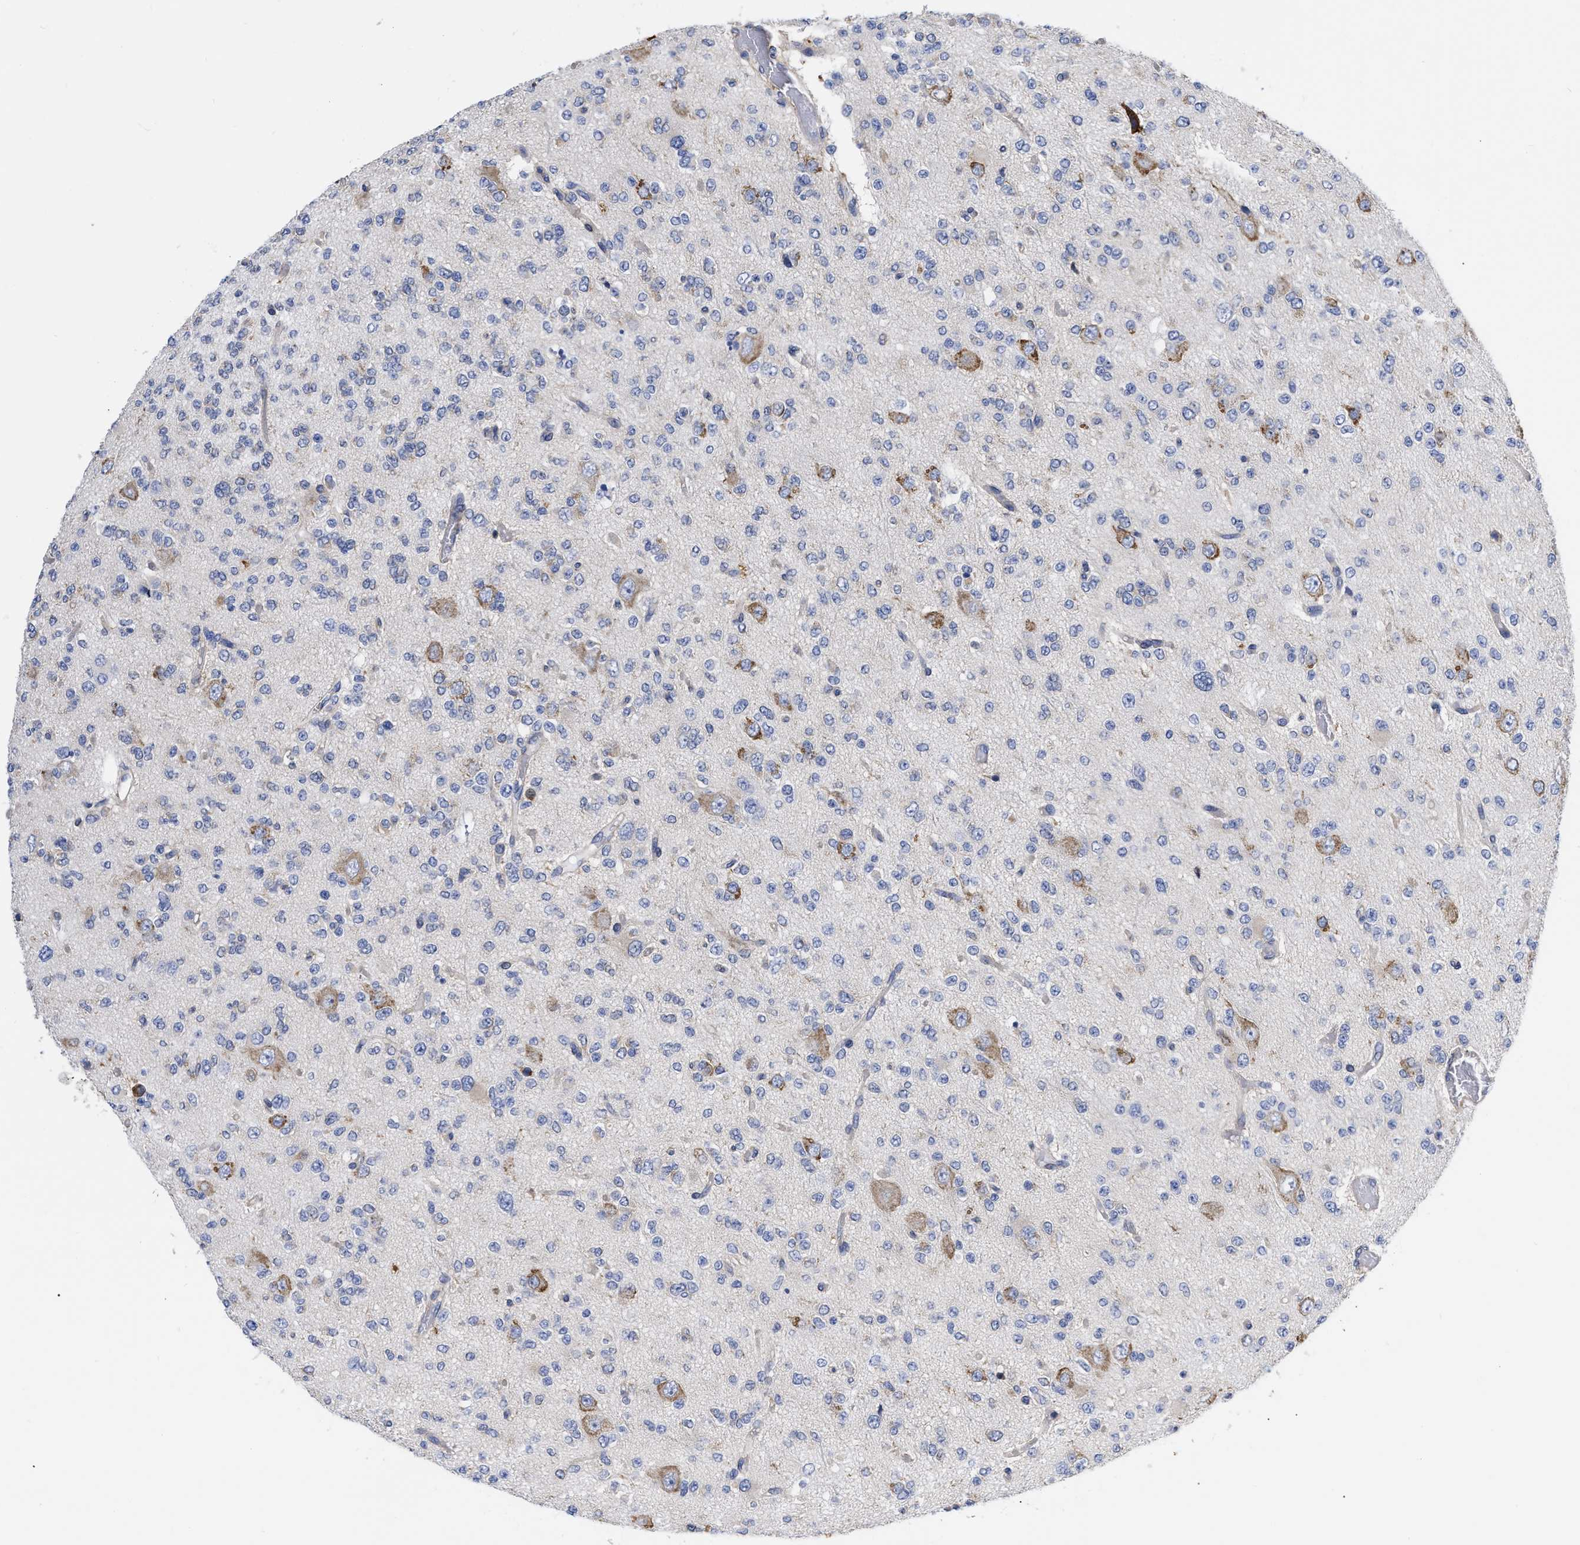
{"staining": {"intensity": "negative", "quantity": "none", "location": "none"}, "tissue": "glioma", "cell_type": "Tumor cells", "image_type": "cancer", "snomed": [{"axis": "morphology", "description": "Glioma, malignant, Low grade"}, {"axis": "topography", "description": "Brain"}], "caption": "The immunohistochemistry (IHC) micrograph has no significant expression in tumor cells of glioma tissue.", "gene": "CFAP298", "patient": {"sex": "male", "age": 38}}